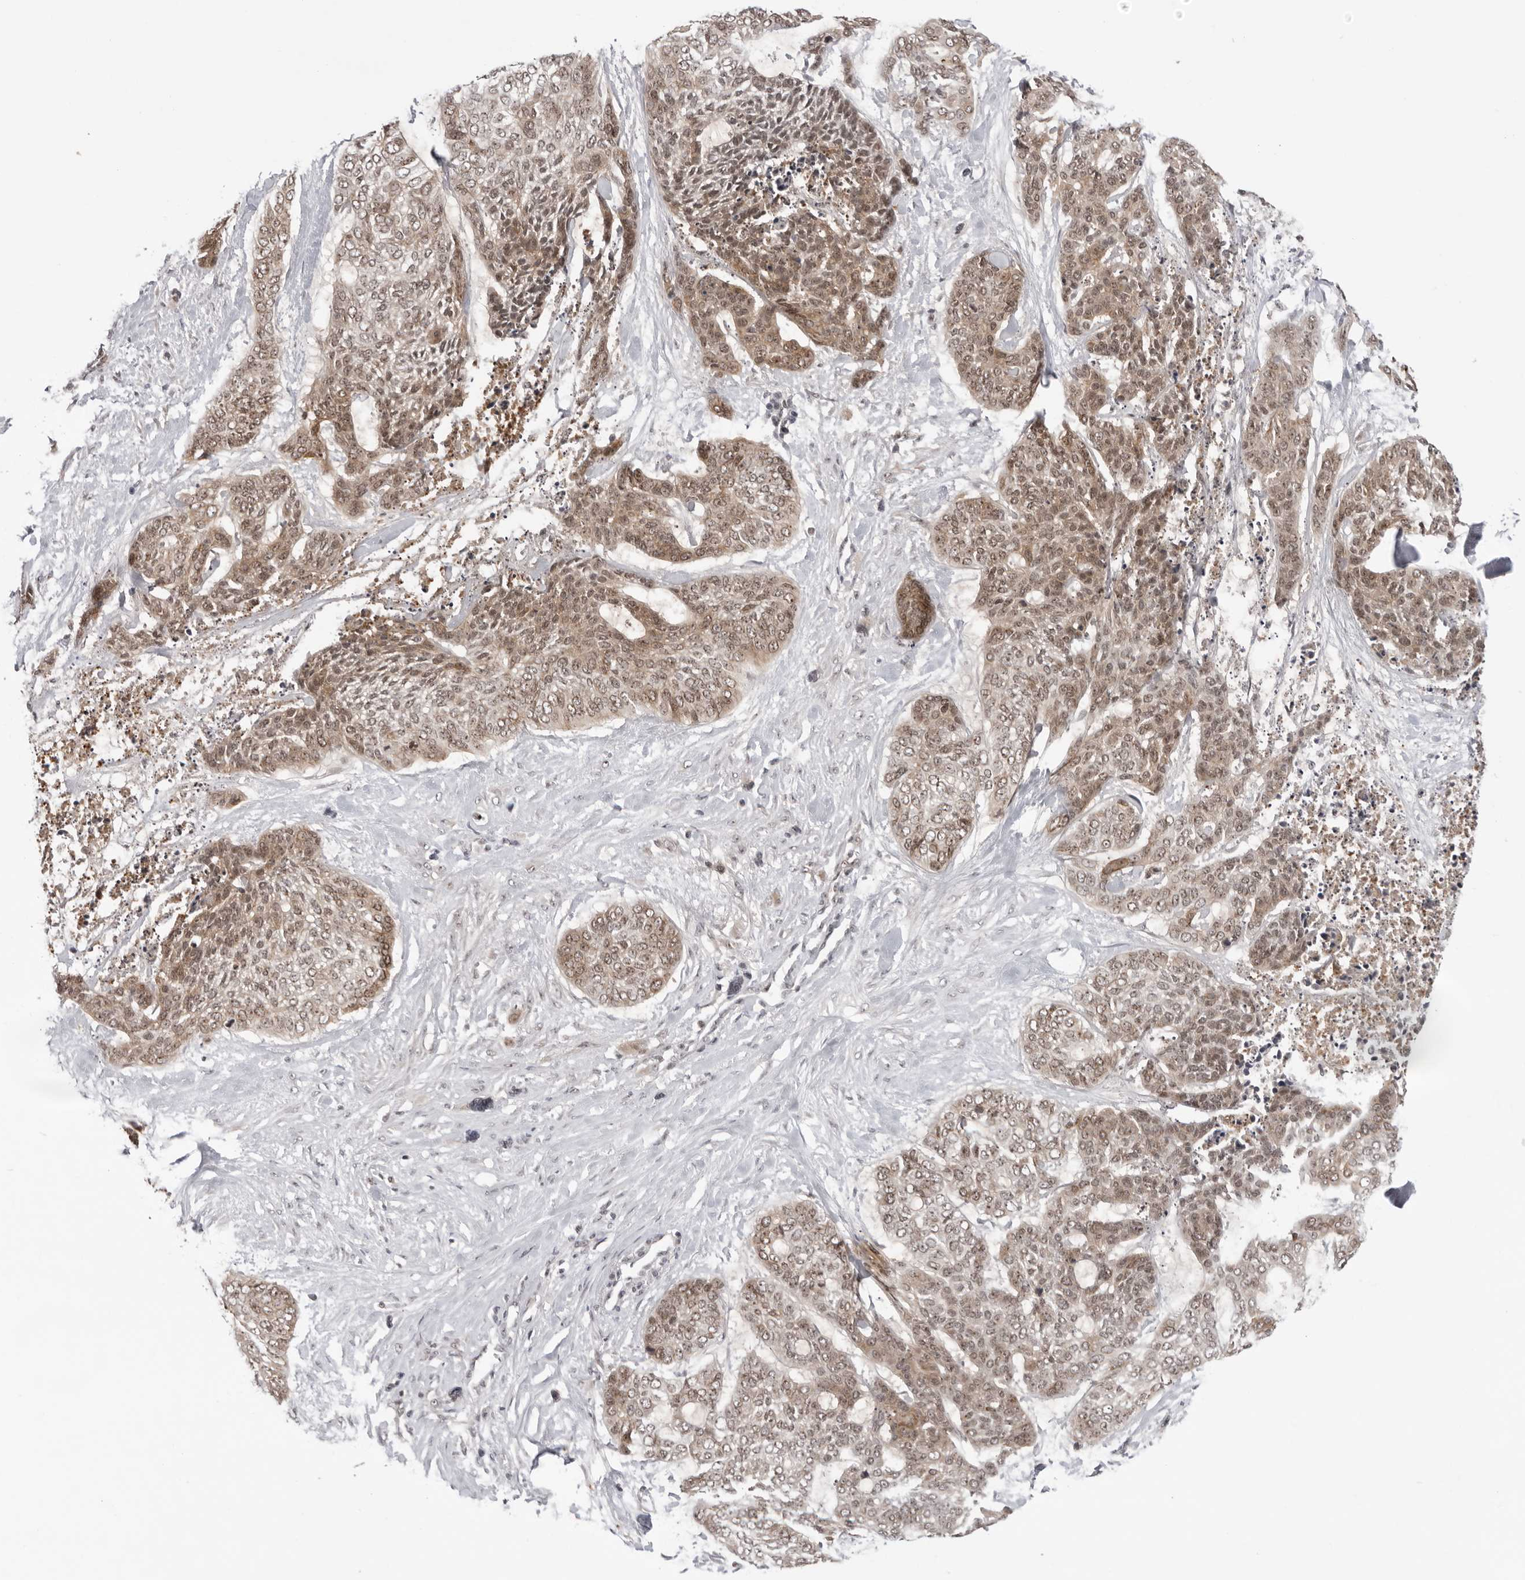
{"staining": {"intensity": "moderate", "quantity": ">75%", "location": "cytoplasmic/membranous,nuclear"}, "tissue": "skin cancer", "cell_type": "Tumor cells", "image_type": "cancer", "snomed": [{"axis": "morphology", "description": "Basal cell carcinoma"}, {"axis": "topography", "description": "Skin"}], "caption": "Skin cancer stained with a brown dye reveals moderate cytoplasmic/membranous and nuclear positive staining in approximately >75% of tumor cells.", "gene": "EXOSC10", "patient": {"sex": "female", "age": 64}}